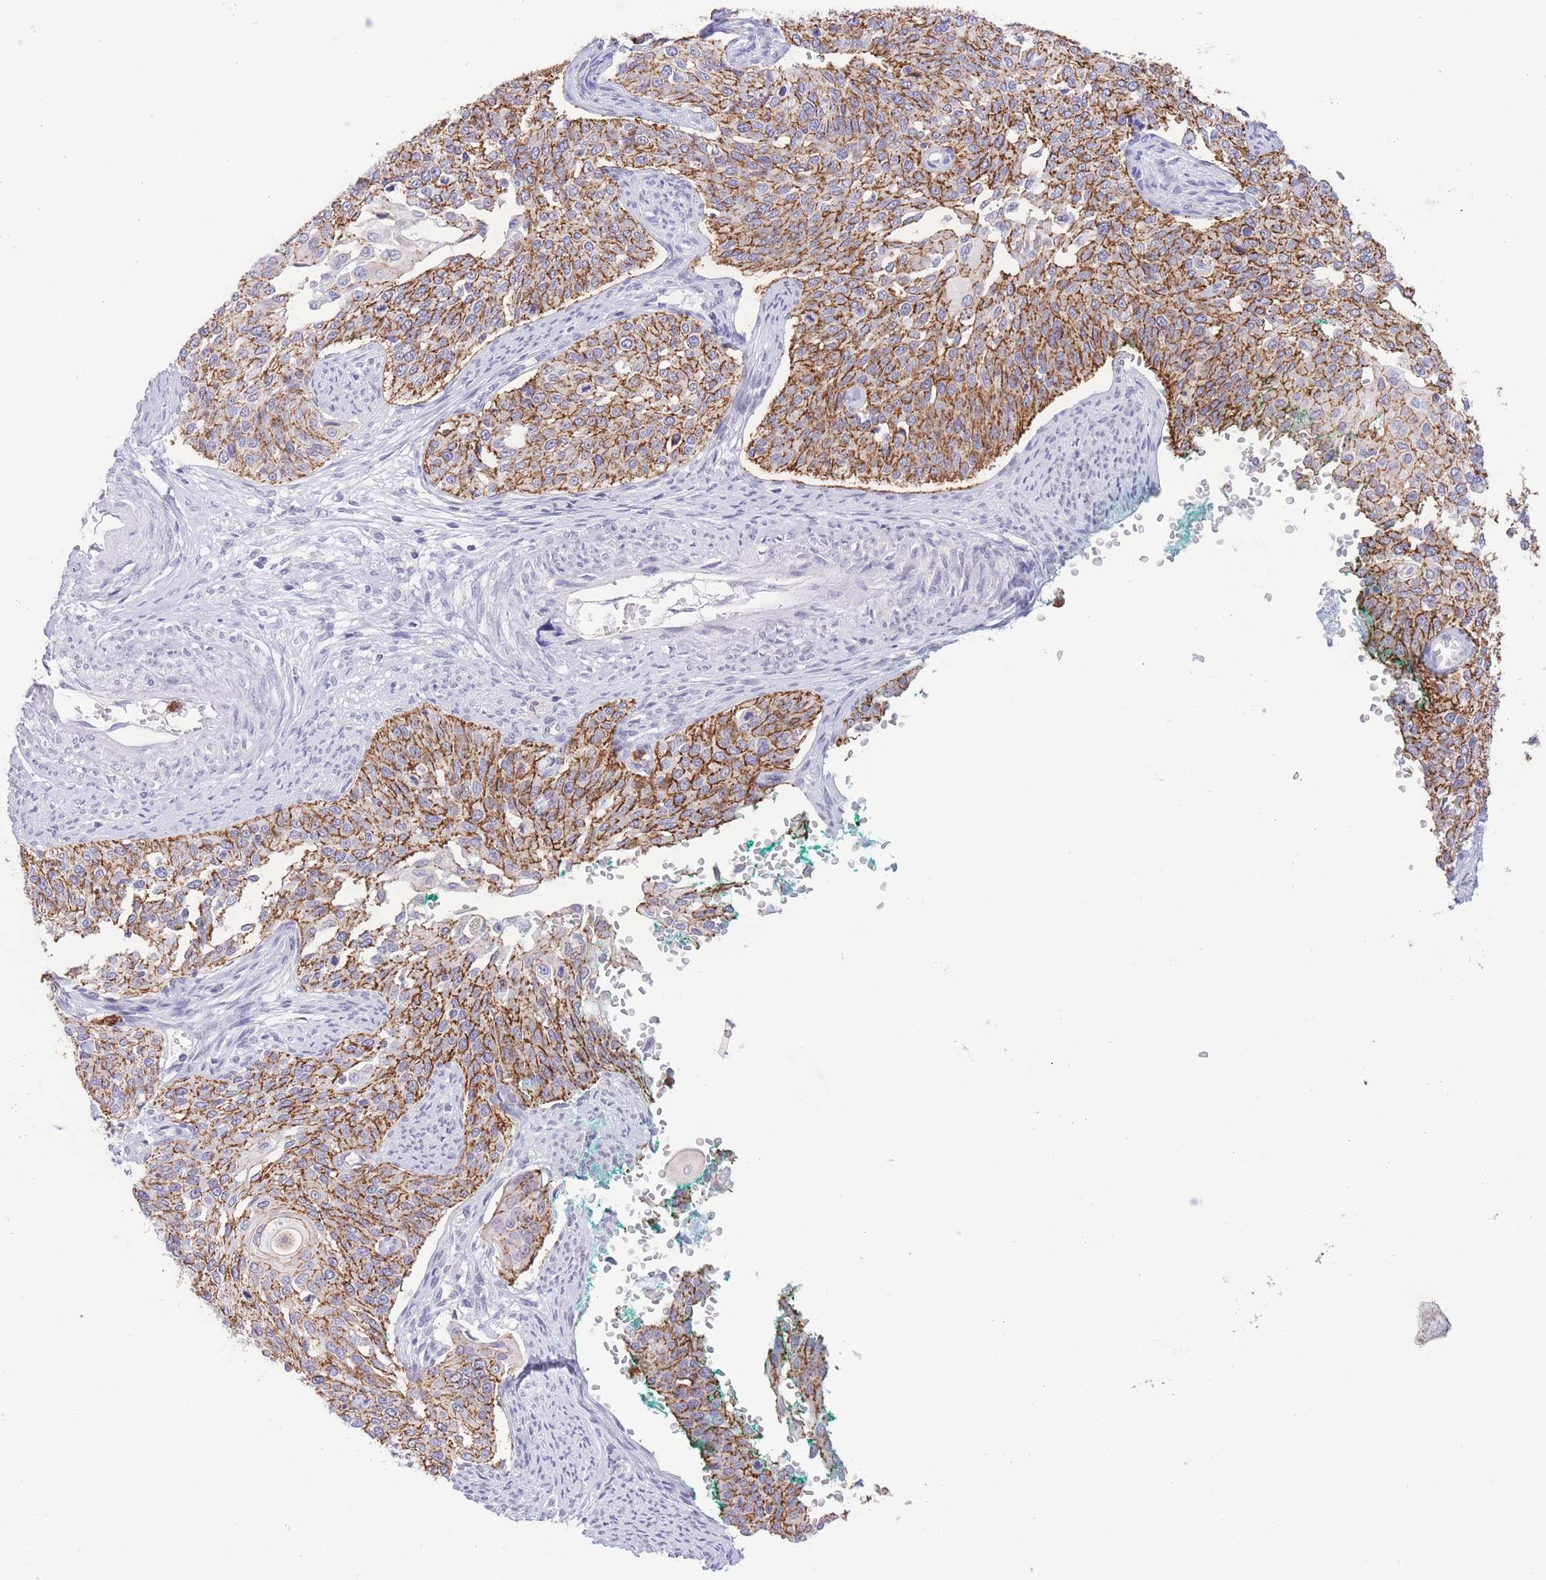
{"staining": {"intensity": "moderate", "quantity": "25%-75%", "location": "cytoplasmic/membranous"}, "tissue": "cervical cancer", "cell_type": "Tumor cells", "image_type": "cancer", "snomed": [{"axis": "morphology", "description": "Squamous cell carcinoma, NOS"}, {"axis": "topography", "description": "Cervix"}], "caption": "Protein analysis of cervical squamous cell carcinoma tissue demonstrates moderate cytoplasmic/membranous staining in about 25%-75% of tumor cells.", "gene": "LCLAT1", "patient": {"sex": "female", "age": 44}}